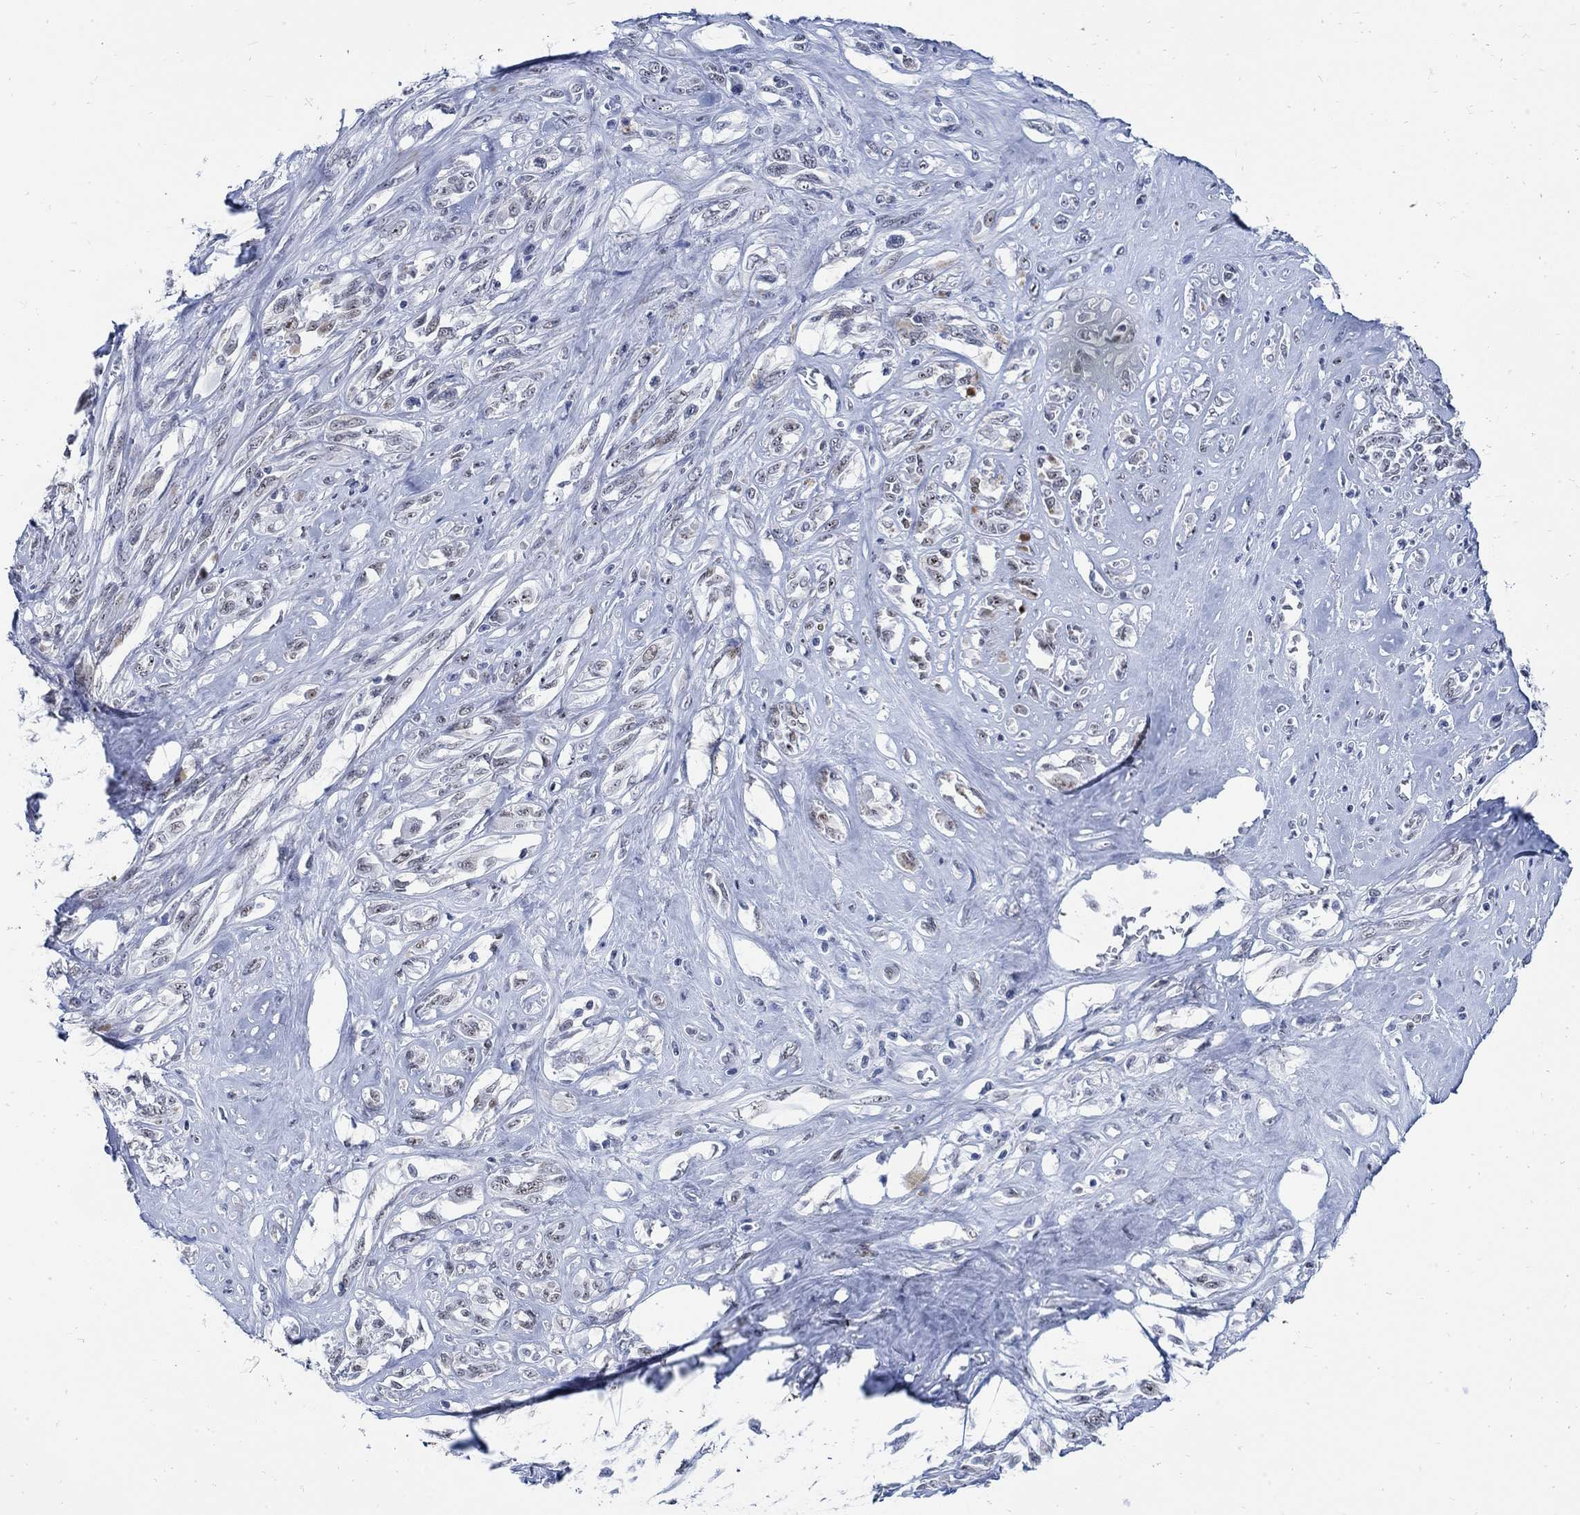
{"staining": {"intensity": "weak", "quantity": "<25%", "location": "nuclear"}, "tissue": "melanoma", "cell_type": "Tumor cells", "image_type": "cancer", "snomed": [{"axis": "morphology", "description": "Malignant melanoma, NOS"}, {"axis": "topography", "description": "Skin"}], "caption": "IHC of human malignant melanoma shows no positivity in tumor cells.", "gene": "DLK1", "patient": {"sex": "female", "age": 91}}